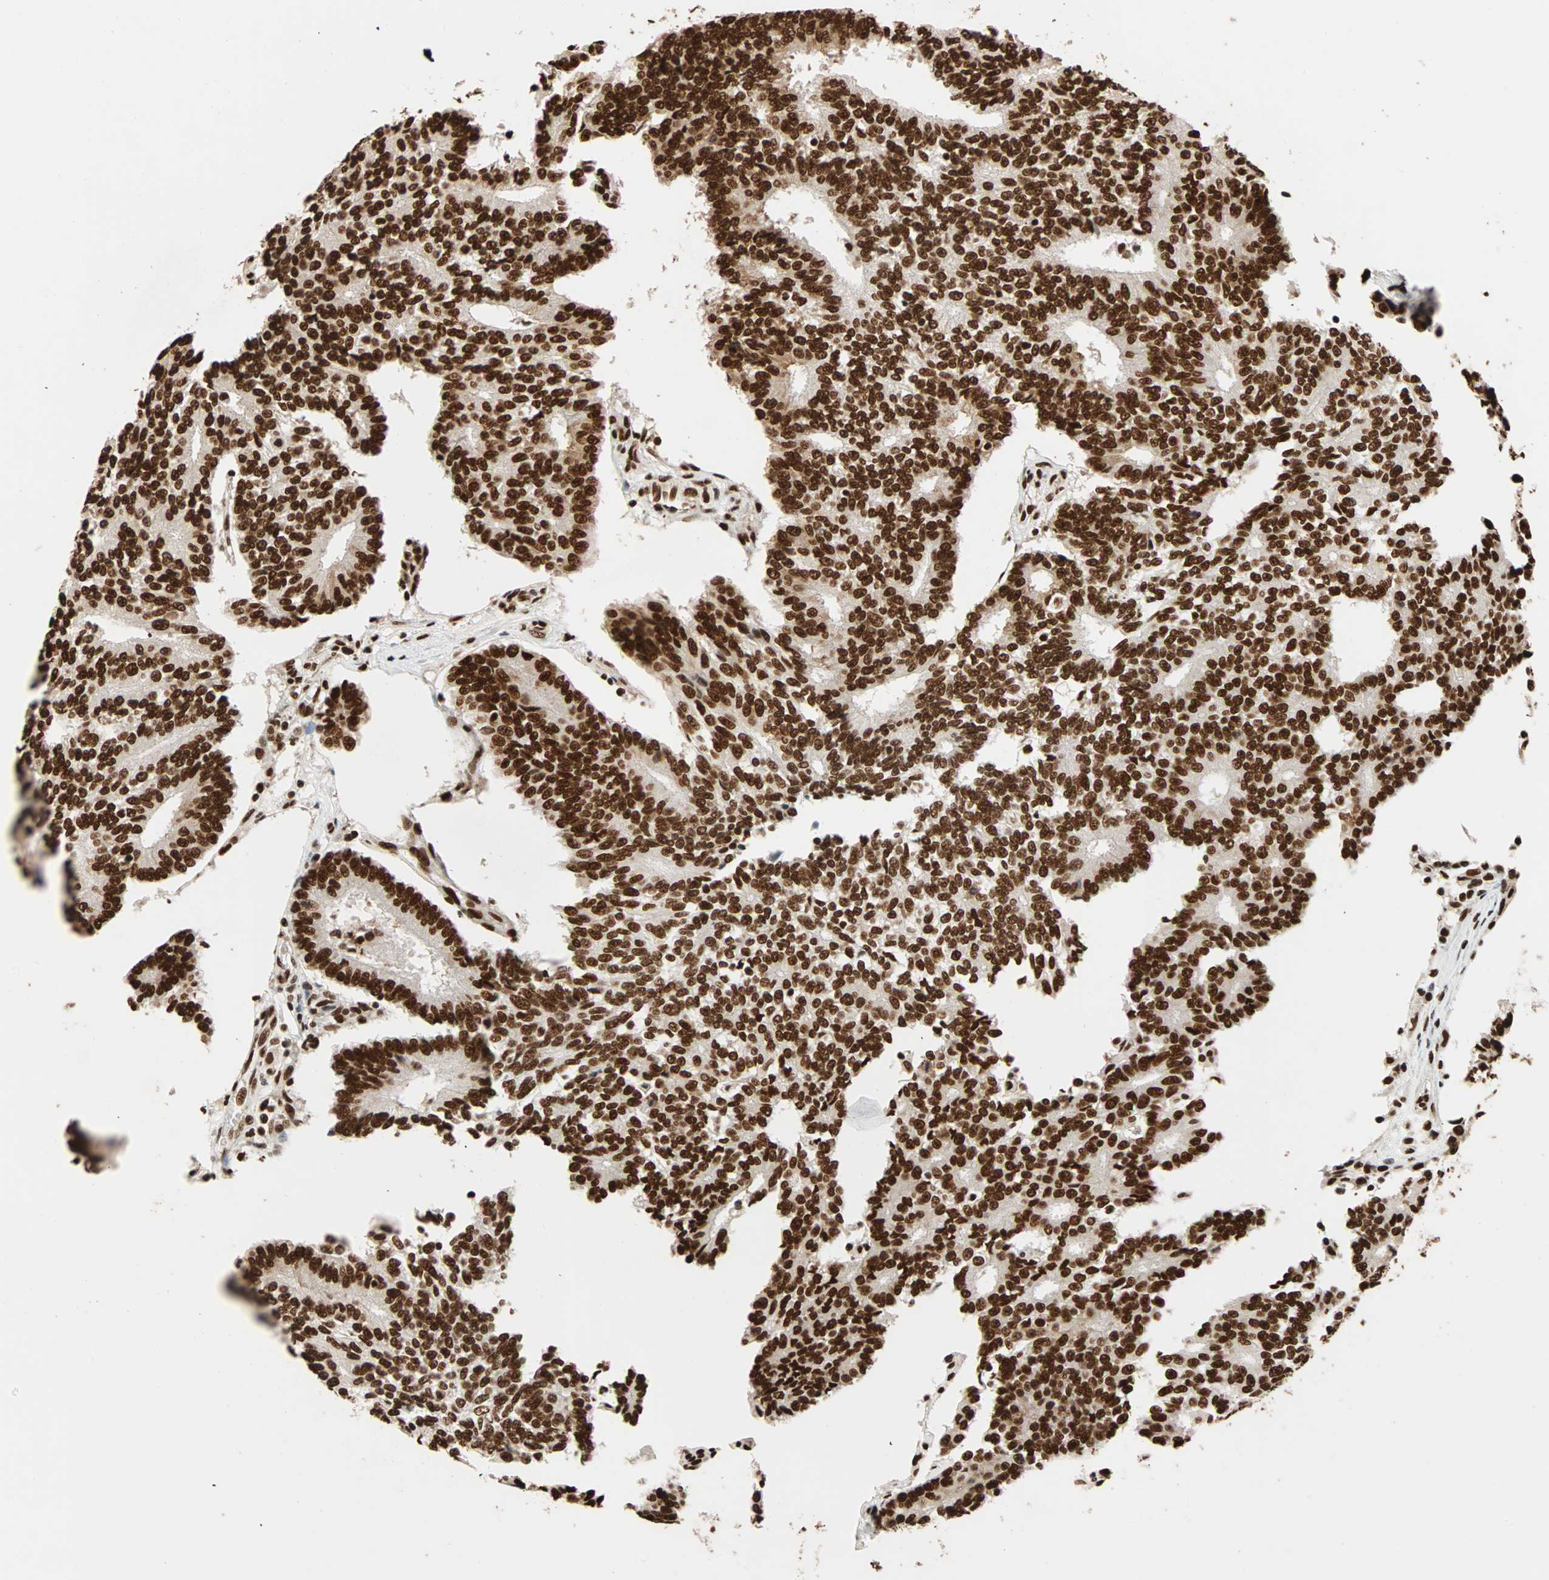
{"staining": {"intensity": "strong", "quantity": ">75%", "location": "nuclear"}, "tissue": "prostate cancer", "cell_type": "Tumor cells", "image_type": "cancer", "snomed": [{"axis": "morphology", "description": "Adenocarcinoma, High grade"}, {"axis": "topography", "description": "Prostate"}], "caption": "Brown immunohistochemical staining in prostate cancer (high-grade adenocarcinoma) exhibits strong nuclear staining in approximately >75% of tumor cells.", "gene": "ILF2", "patient": {"sex": "male", "age": 55}}